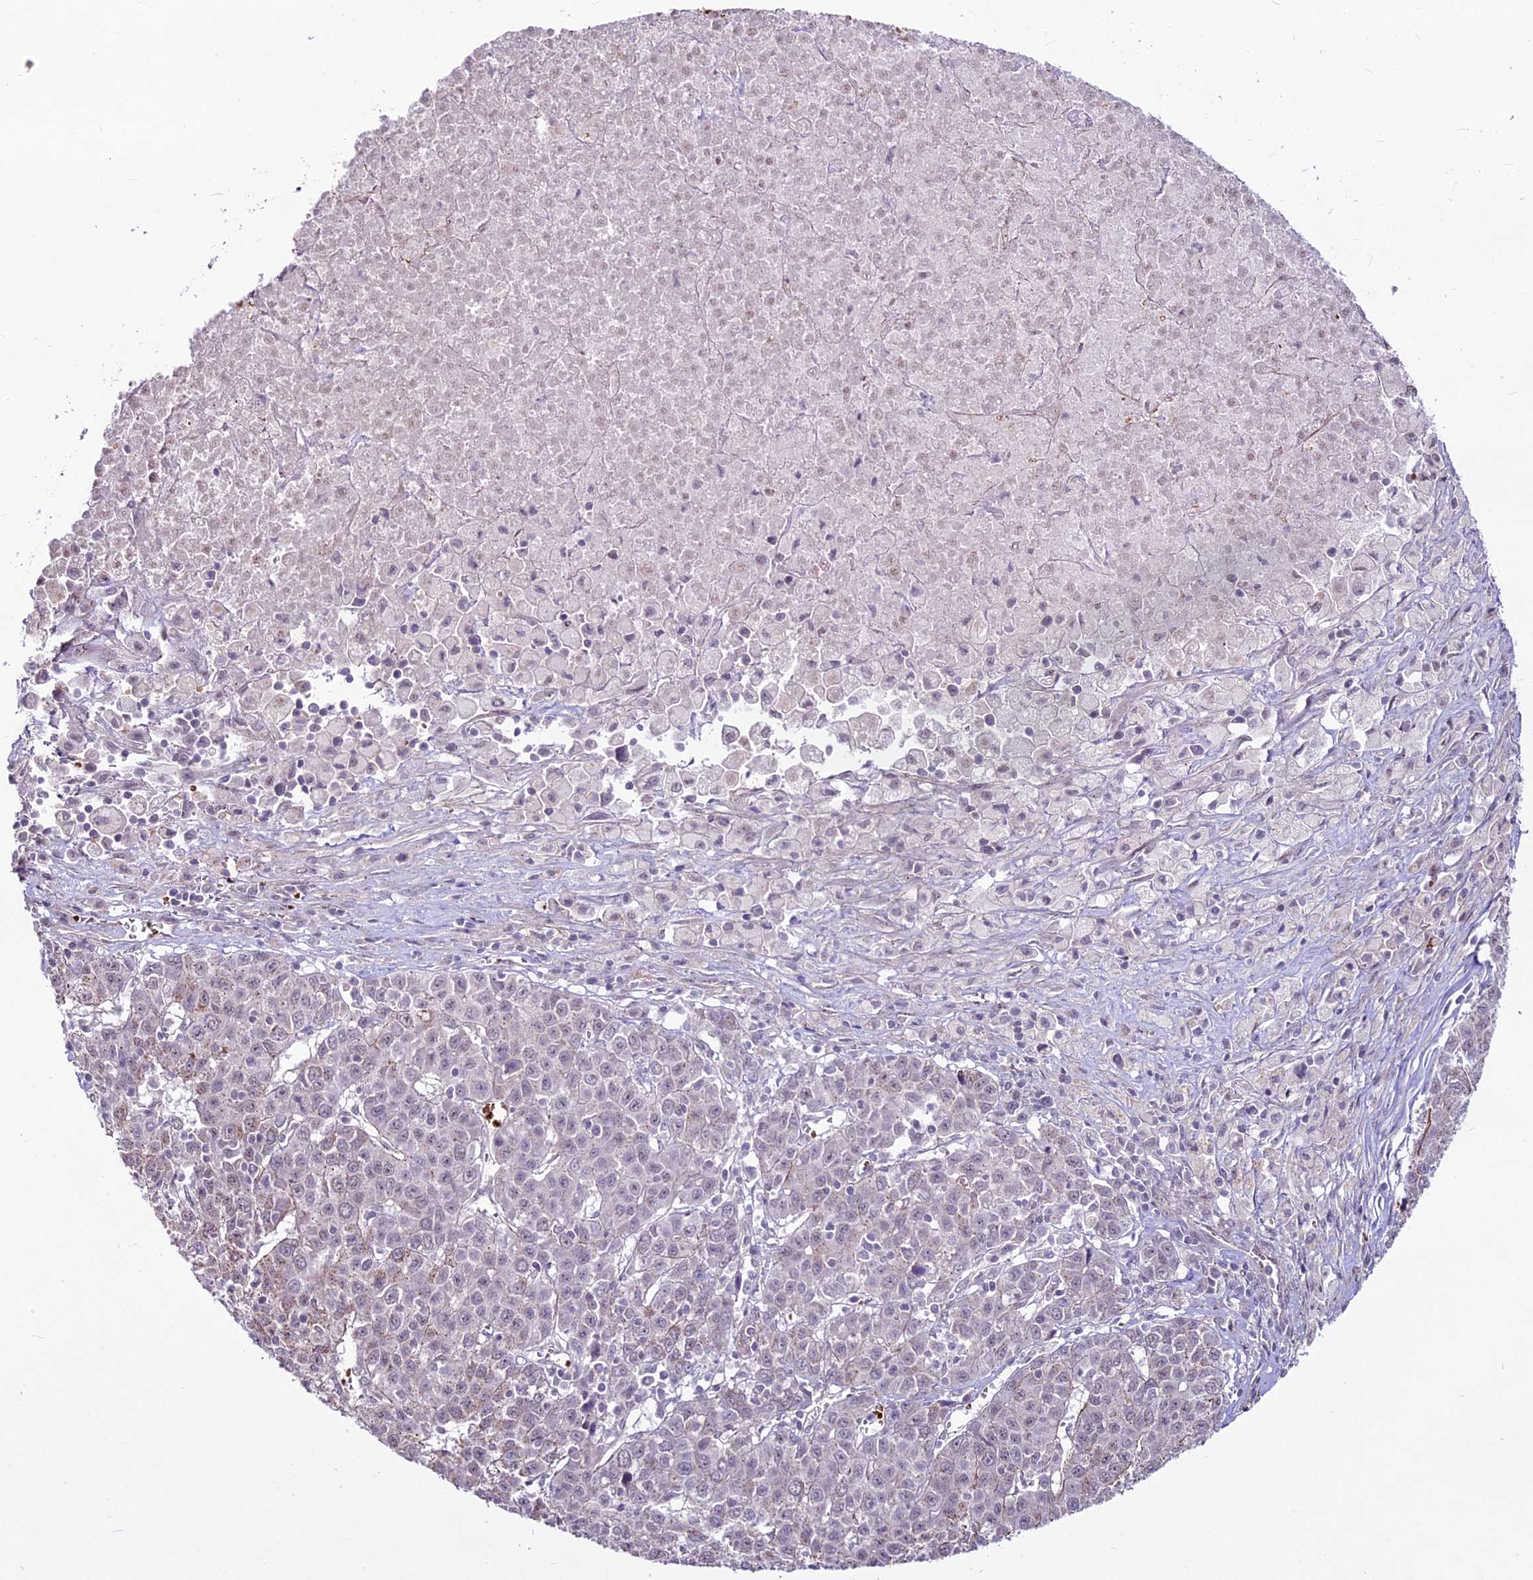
{"staining": {"intensity": "negative", "quantity": "none", "location": "none"}, "tissue": "liver cancer", "cell_type": "Tumor cells", "image_type": "cancer", "snomed": [{"axis": "morphology", "description": "Carcinoma, Hepatocellular, NOS"}, {"axis": "topography", "description": "Liver"}], "caption": "Tumor cells show no significant staining in liver hepatocellular carcinoma.", "gene": "SUSD3", "patient": {"sex": "female", "age": 53}}